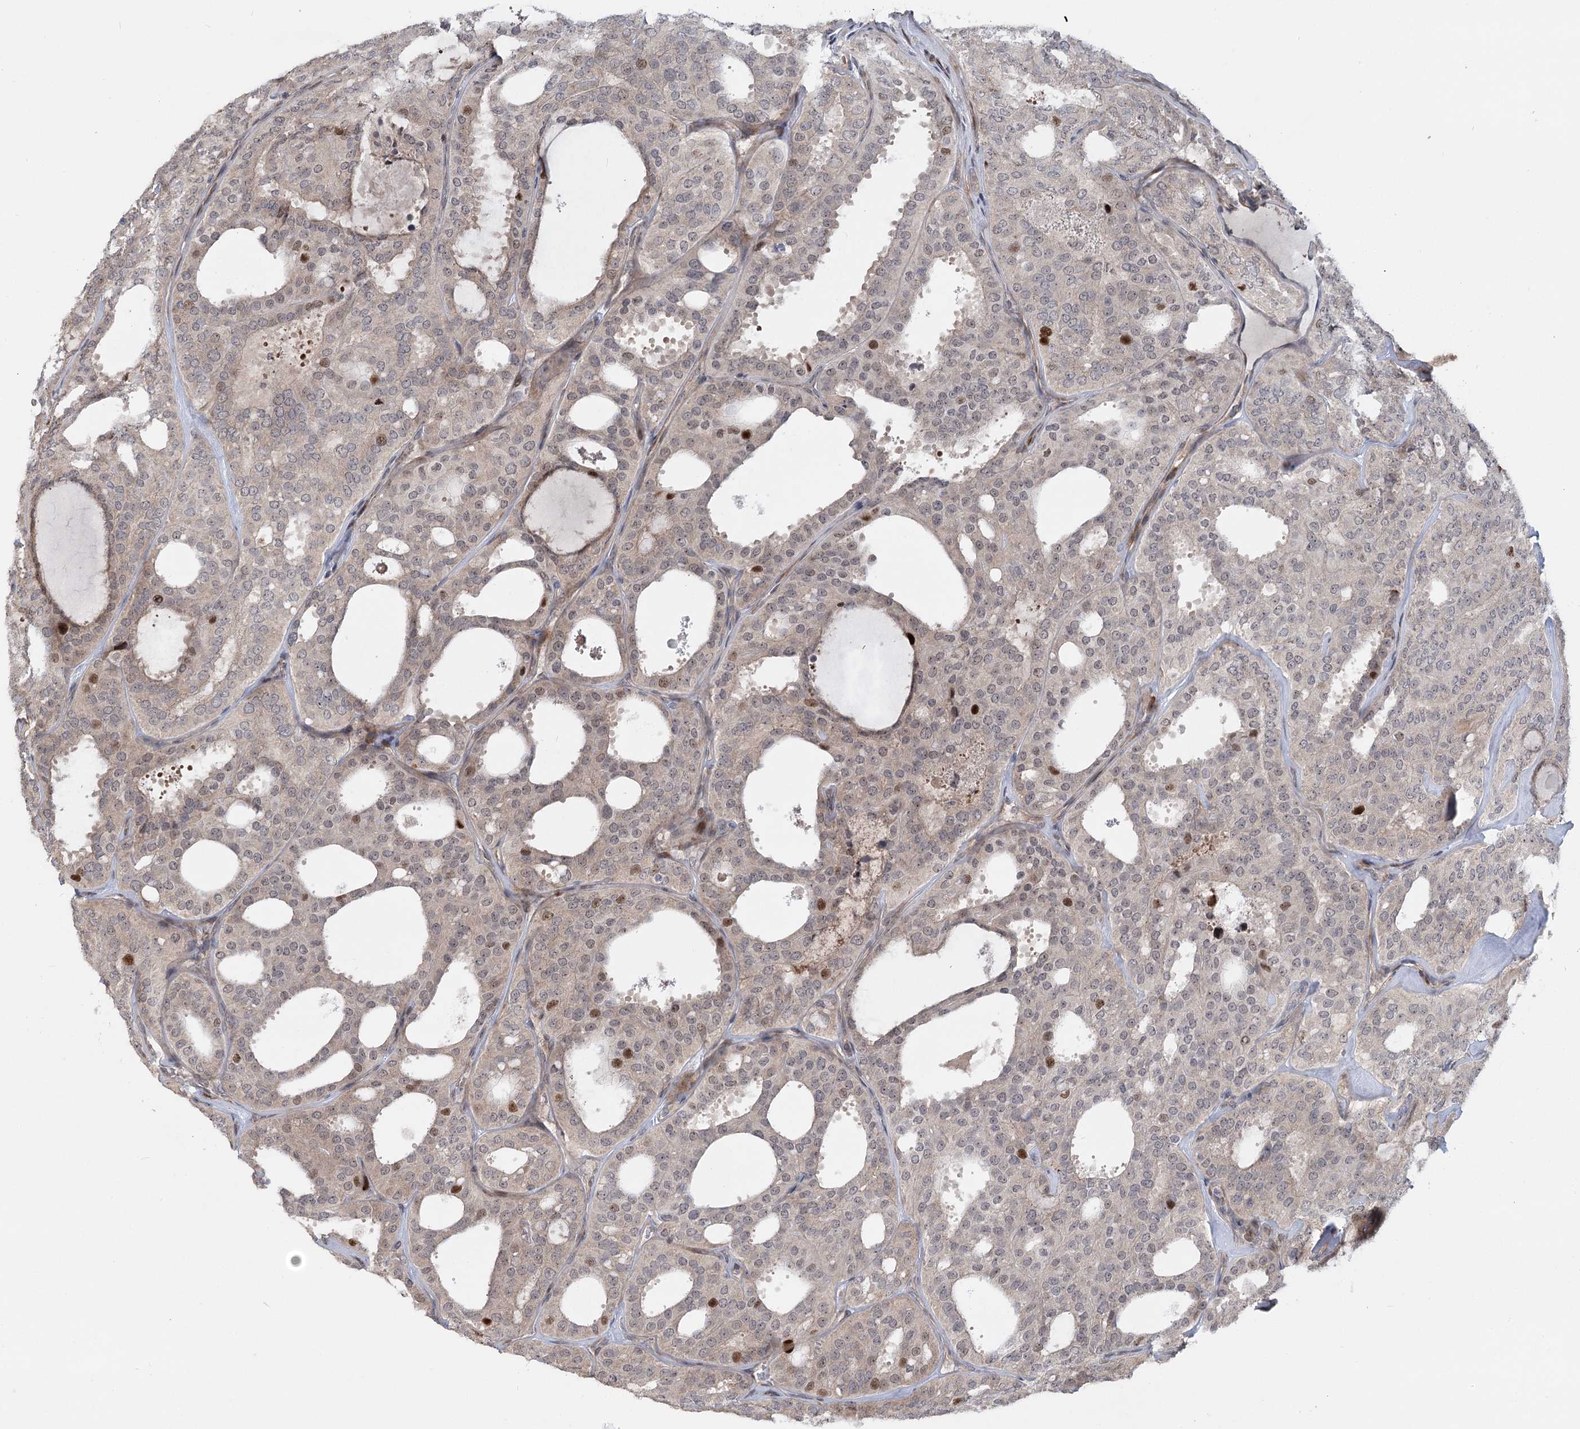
{"staining": {"intensity": "moderate", "quantity": "<25%", "location": "cytoplasmic/membranous,nuclear"}, "tissue": "thyroid cancer", "cell_type": "Tumor cells", "image_type": "cancer", "snomed": [{"axis": "morphology", "description": "Follicular adenoma carcinoma, NOS"}, {"axis": "topography", "description": "Thyroid gland"}], "caption": "Brown immunohistochemical staining in human thyroid cancer demonstrates moderate cytoplasmic/membranous and nuclear positivity in approximately <25% of tumor cells.", "gene": "PIK3C2A", "patient": {"sex": "male", "age": 75}}